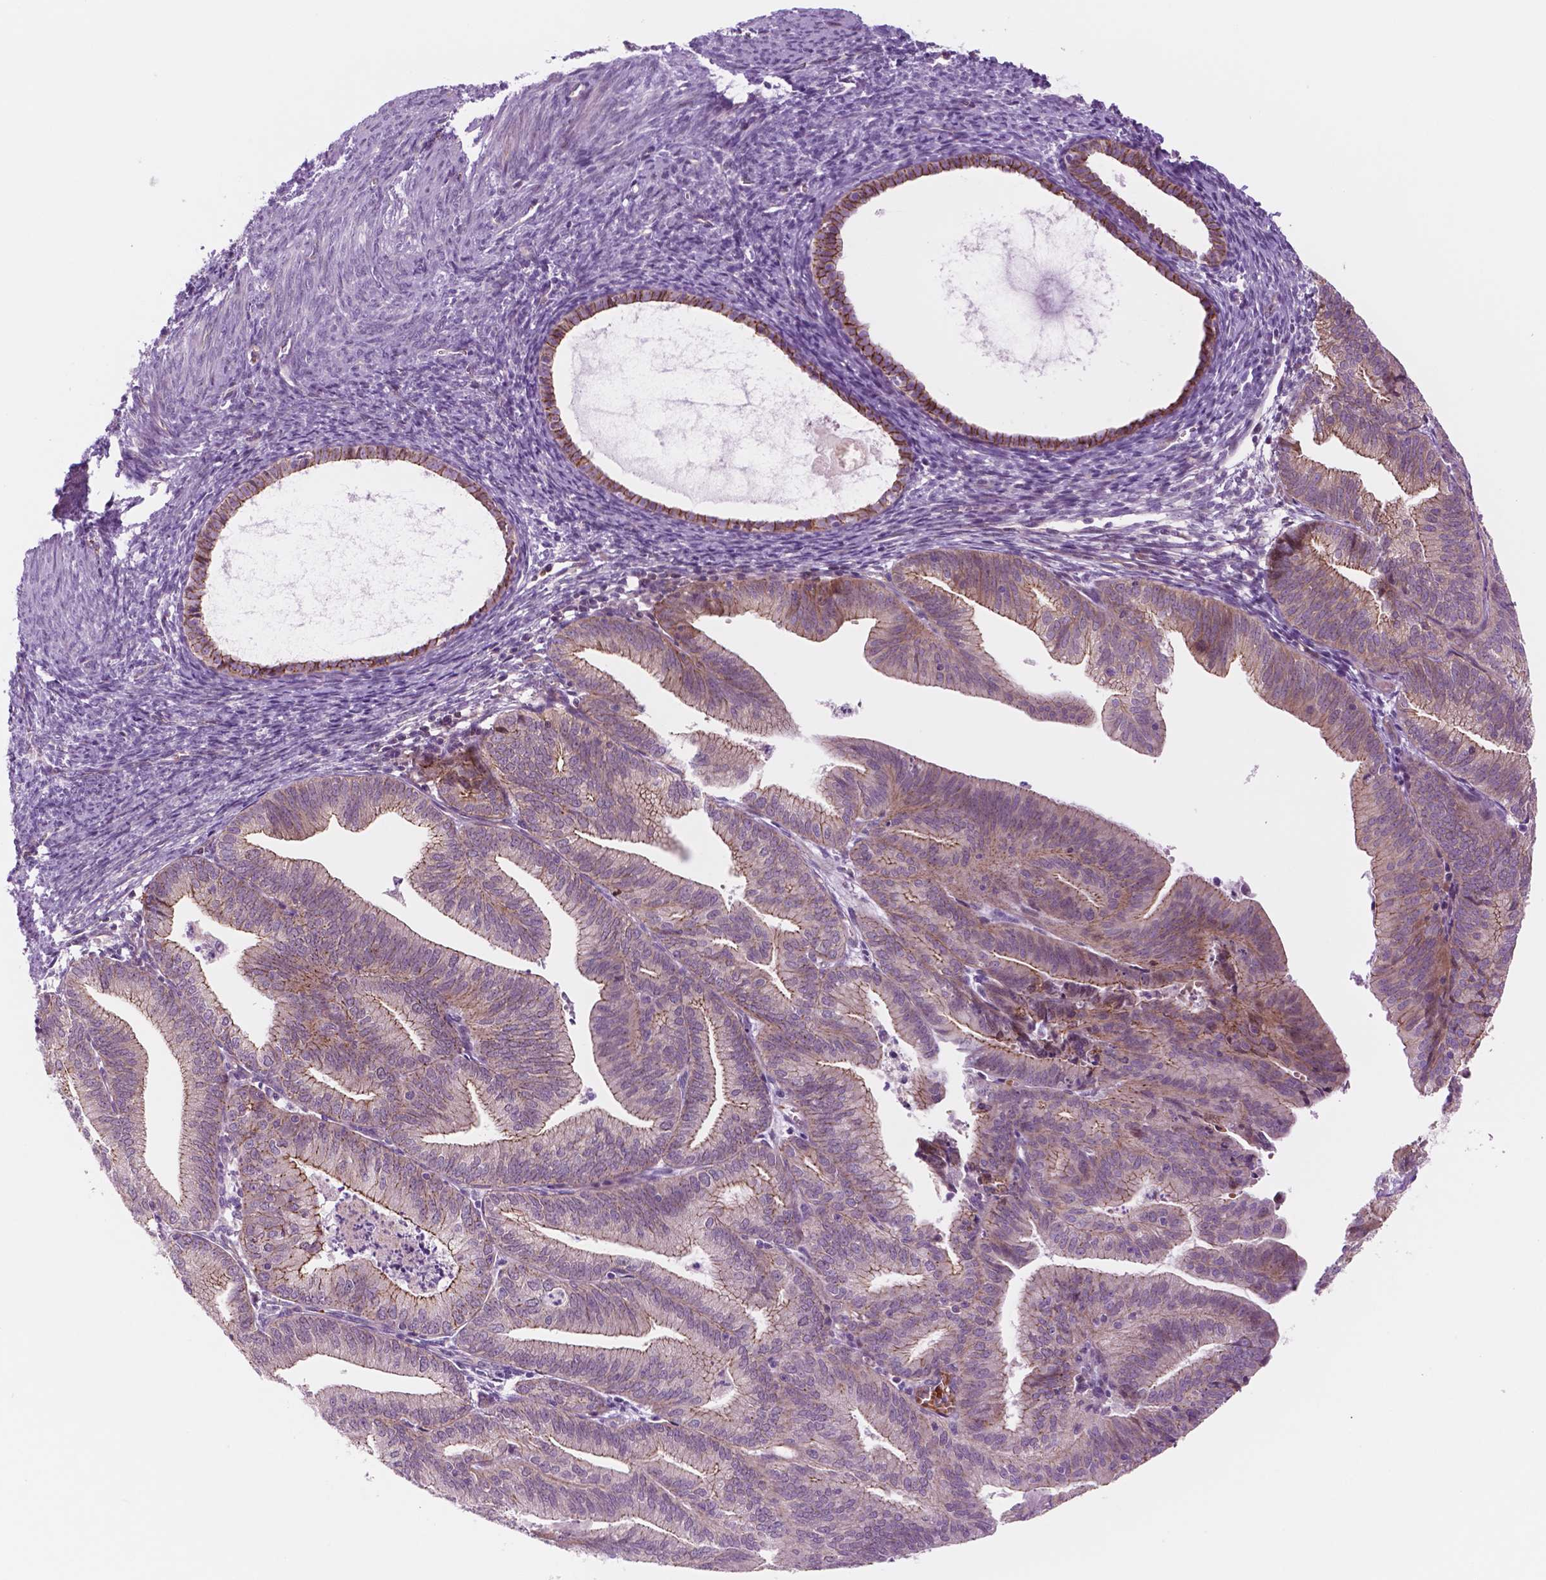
{"staining": {"intensity": "moderate", "quantity": "25%-75%", "location": "cytoplasmic/membranous"}, "tissue": "endometrial cancer", "cell_type": "Tumor cells", "image_type": "cancer", "snomed": [{"axis": "morphology", "description": "Adenocarcinoma, NOS"}, {"axis": "topography", "description": "Endometrium"}], "caption": "This micrograph reveals immunohistochemistry staining of human endometrial cancer, with medium moderate cytoplasmic/membranous staining in approximately 25%-75% of tumor cells.", "gene": "RND3", "patient": {"sex": "female", "age": 70}}